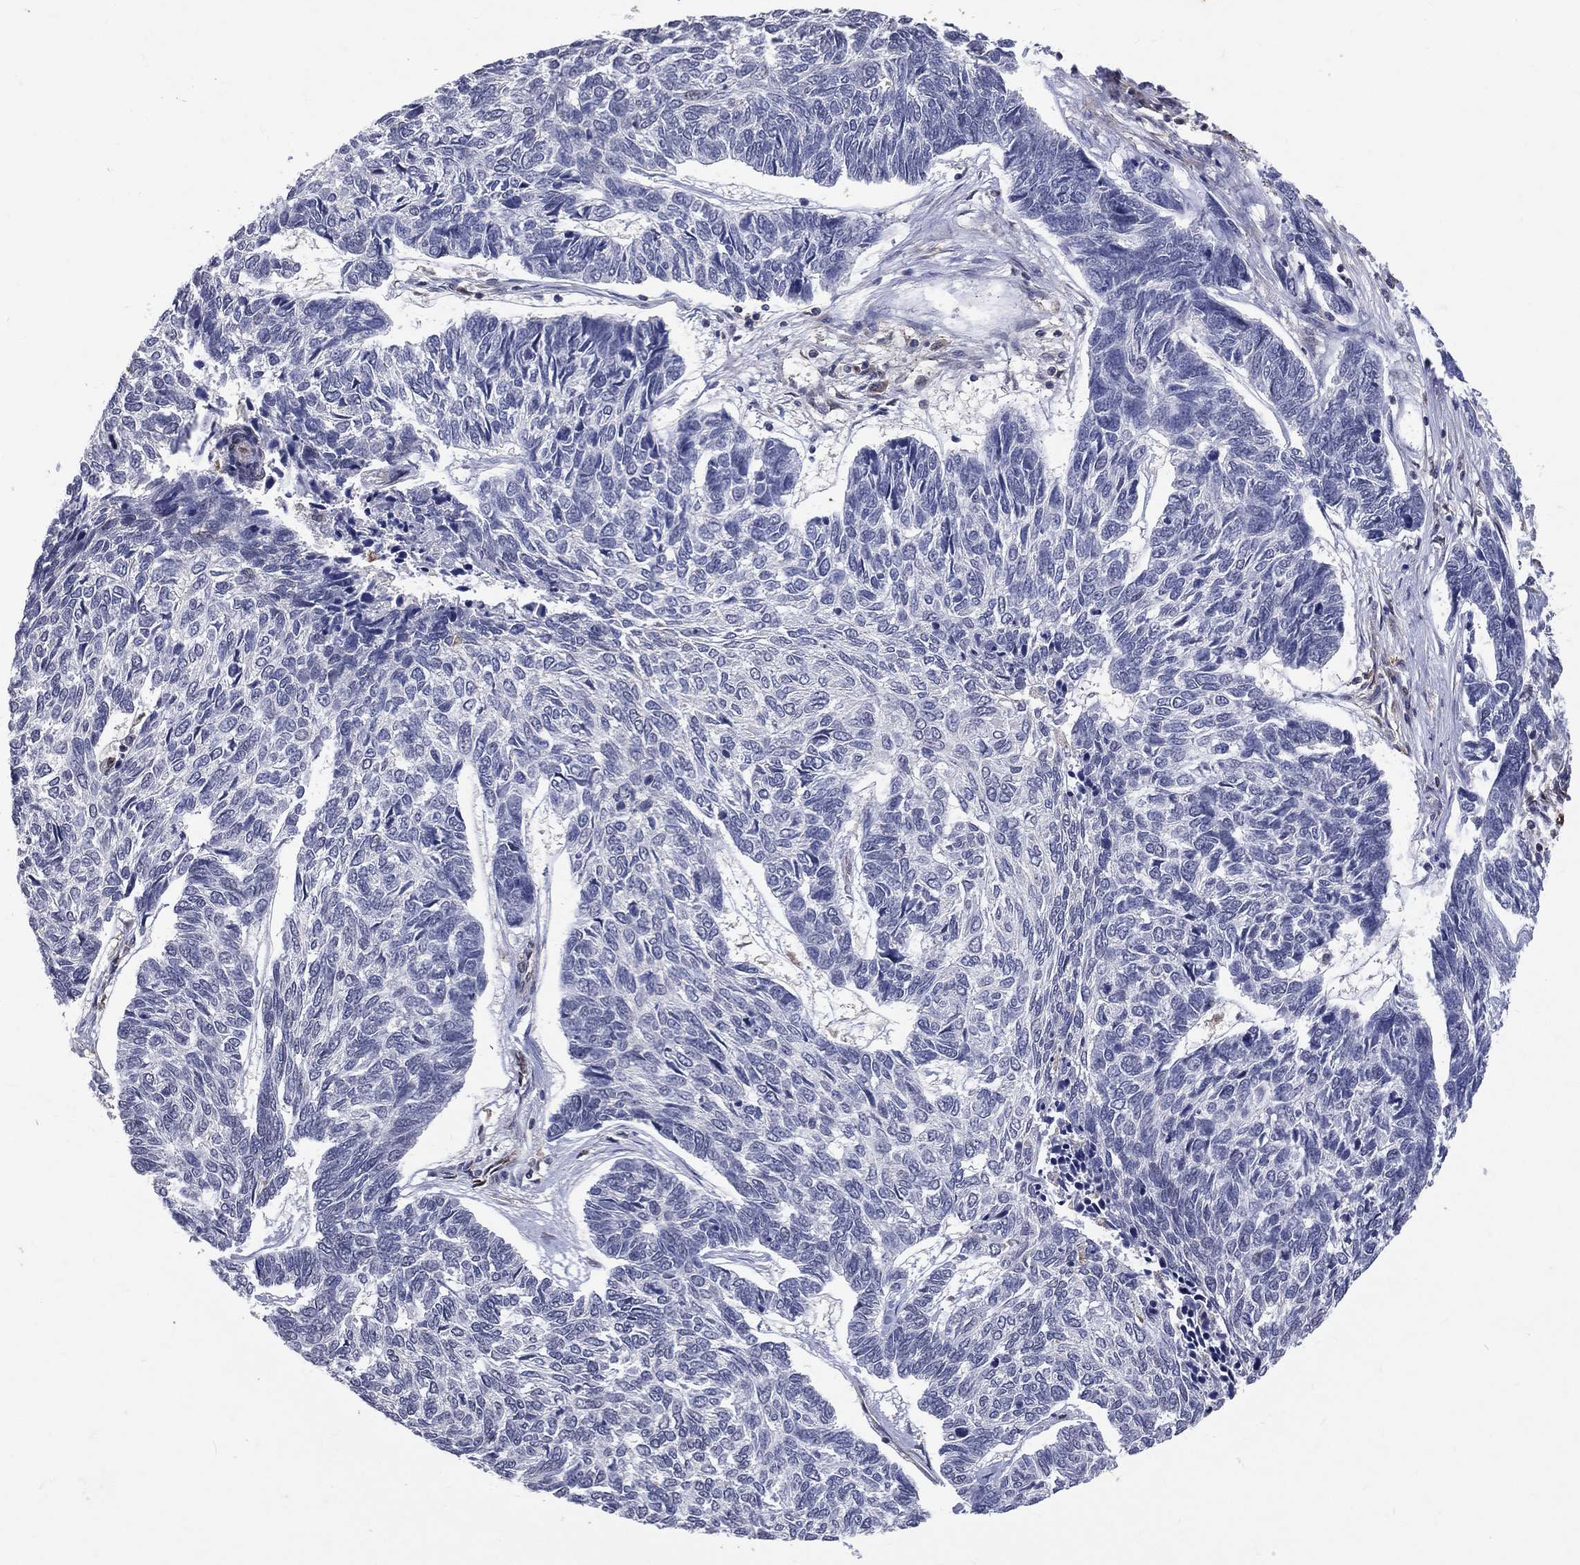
{"staining": {"intensity": "negative", "quantity": "none", "location": "none"}, "tissue": "skin cancer", "cell_type": "Tumor cells", "image_type": "cancer", "snomed": [{"axis": "morphology", "description": "Basal cell carcinoma"}, {"axis": "topography", "description": "Skin"}], "caption": "A micrograph of human skin cancer is negative for staining in tumor cells. Brightfield microscopy of immunohistochemistry (IHC) stained with DAB (brown) and hematoxylin (blue), captured at high magnification.", "gene": "GMPR2", "patient": {"sex": "female", "age": 65}}